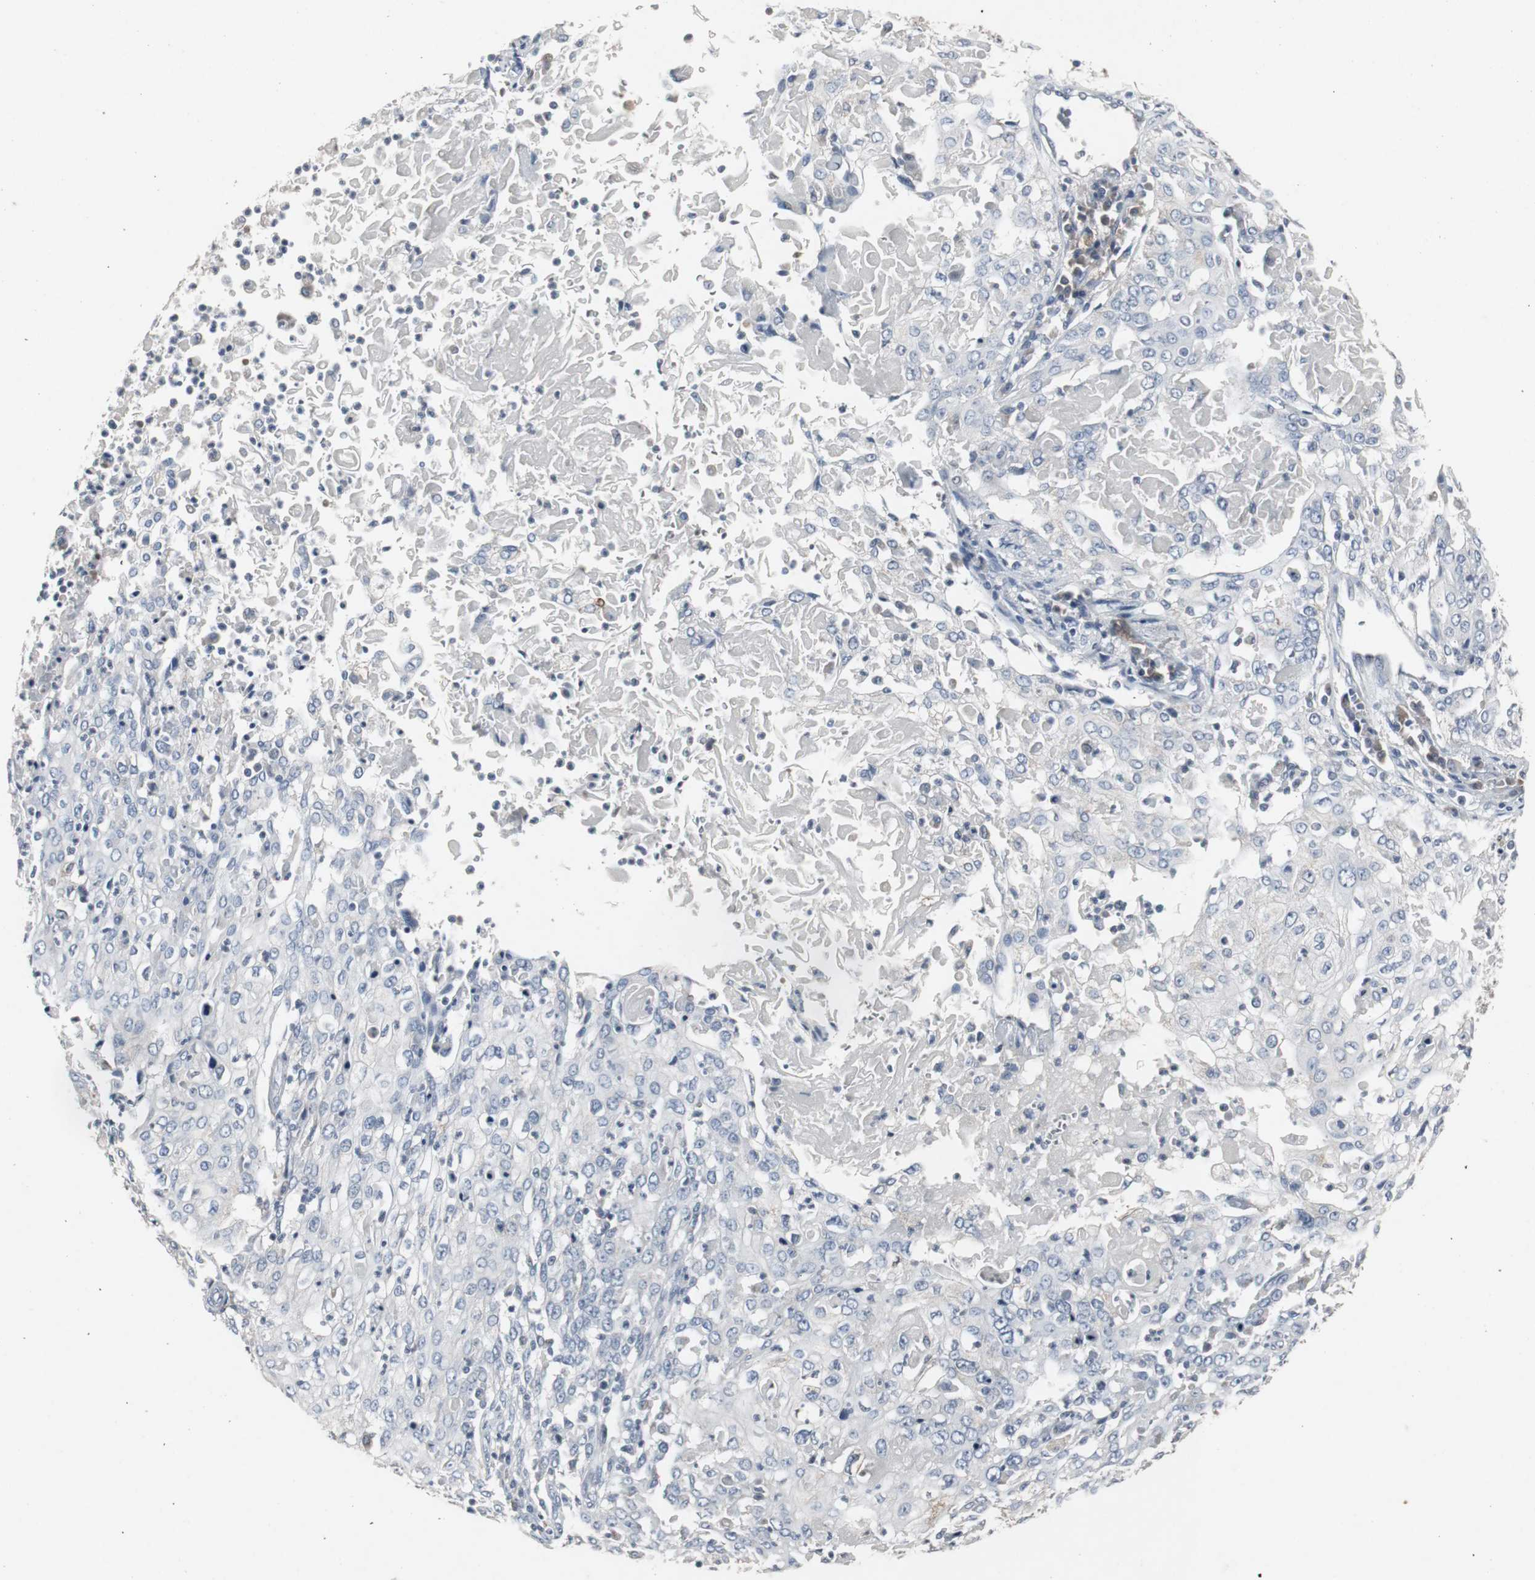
{"staining": {"intensity": "negative", "quantity": "none", "location": "none"}, "tissue": "cervical cancer", "cell_type": "Tumor cells", "image_type": "cancer", "snomed": [{"axis": "morphology", "description": "Squamous cell carcinoma, NOS"}, {"axis": "topography", "description": "Cervix"}], "caption": "High power microscopy image of an immunohistochemistry (IHC) histopathology image of cervical squamous cell carcinoma, revealing no significant staining in tumor cells.", "gene": "ACAA1", "patient": {"sex": "female", "age": 39}}